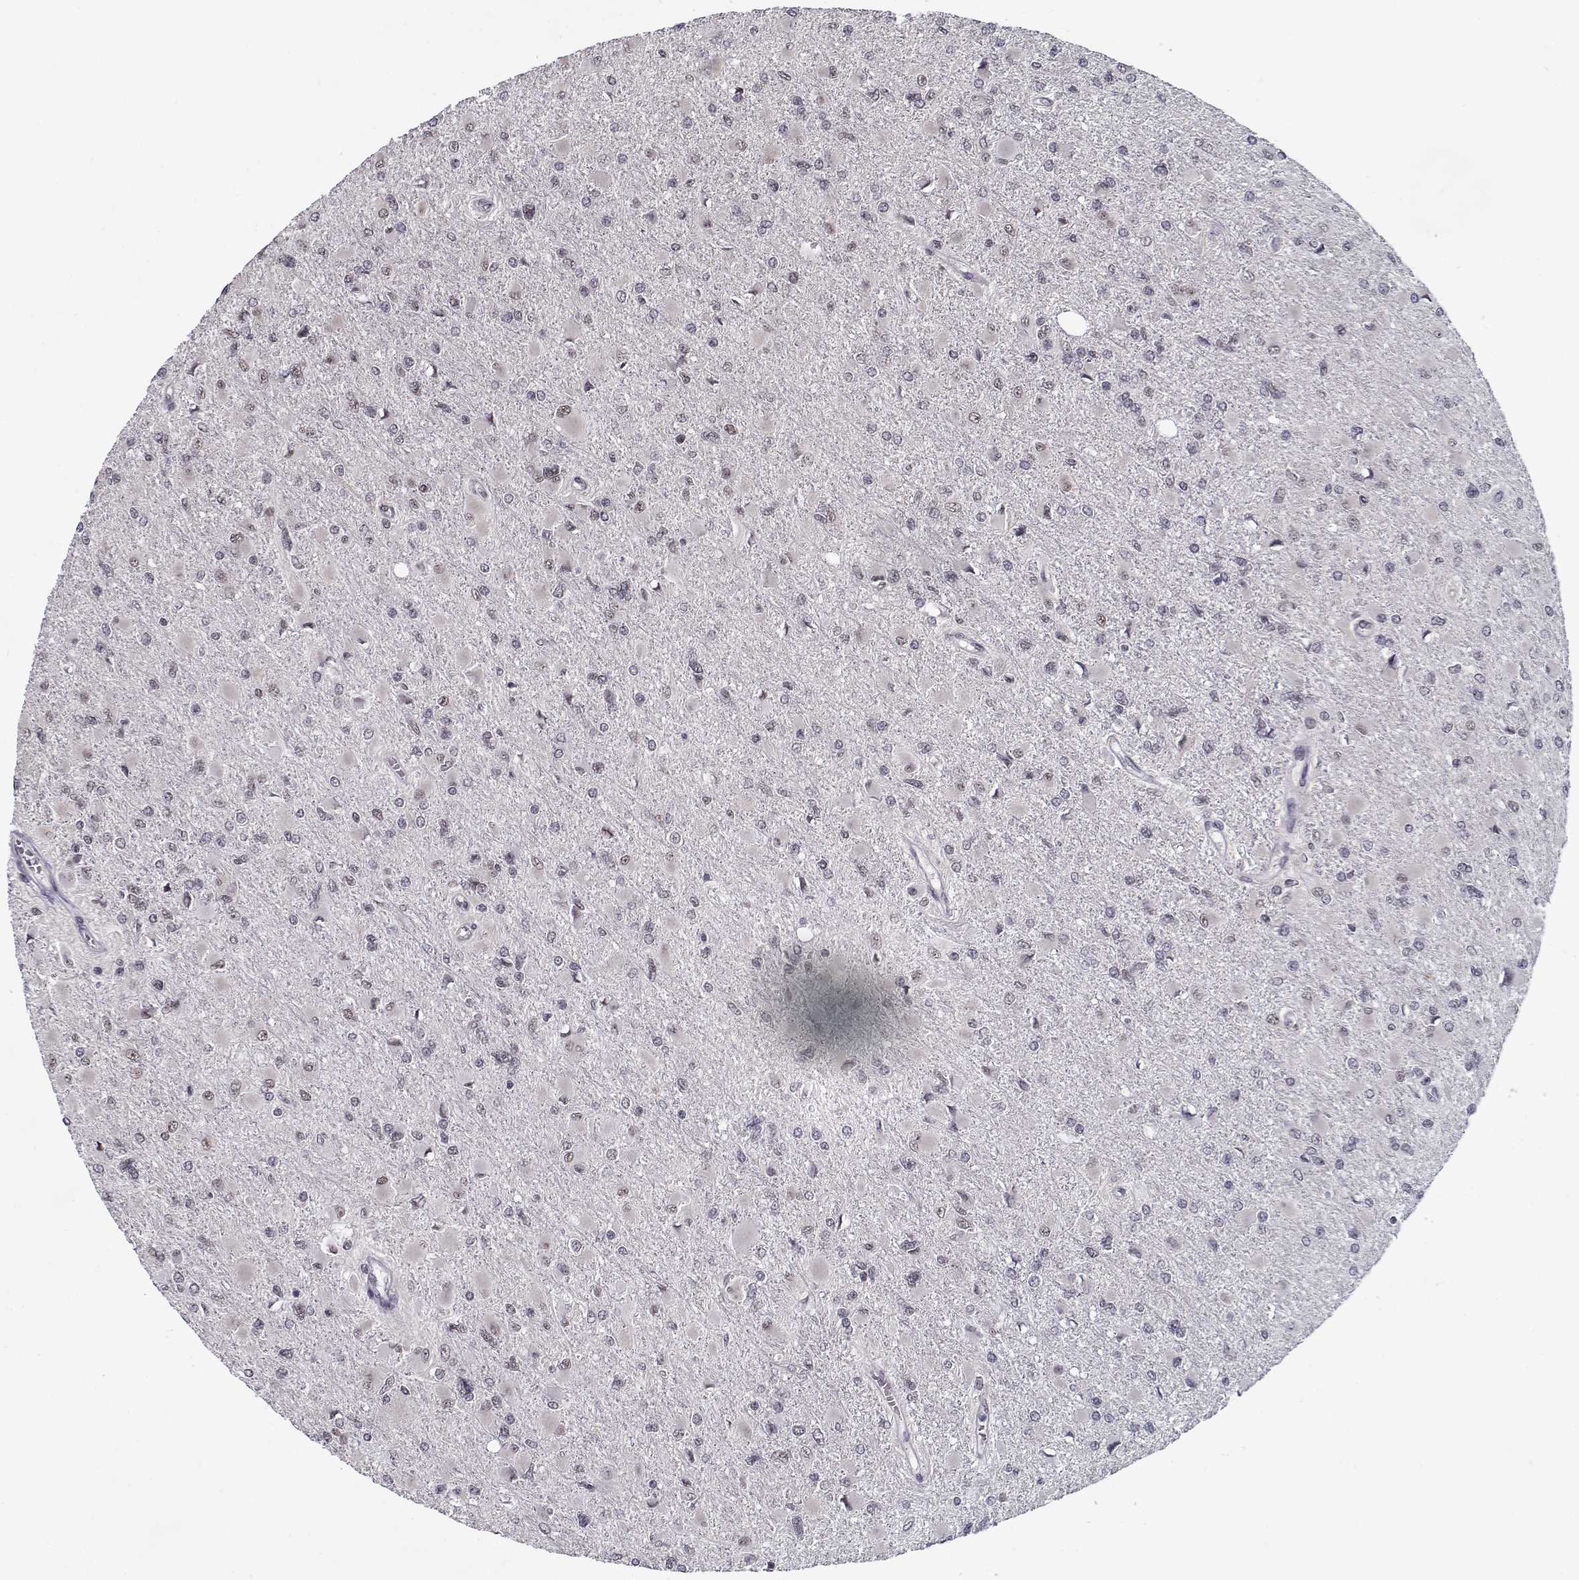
{"staining": {"intensity": "negative", "quantity": "none", "location": "none"}, "tissue": "glioma", "cell_type": "Tumor cells", "image_type": "cancer", "snomed": [{"axis": "morphology", "description": "Glioma, malignant, High grade"}, {"axis": "topography", "description": "Cerebral cortex"}], "caption": "High magnification brightfield microscopy of glioma stained with DAB (3,3'-diaminobenzidine) (brown) and counterstained with hematoxylin (blue): tumor cells show no significant expression.", "gene": "TESPA1", "patient": {"sex": "female", "age": 36}}